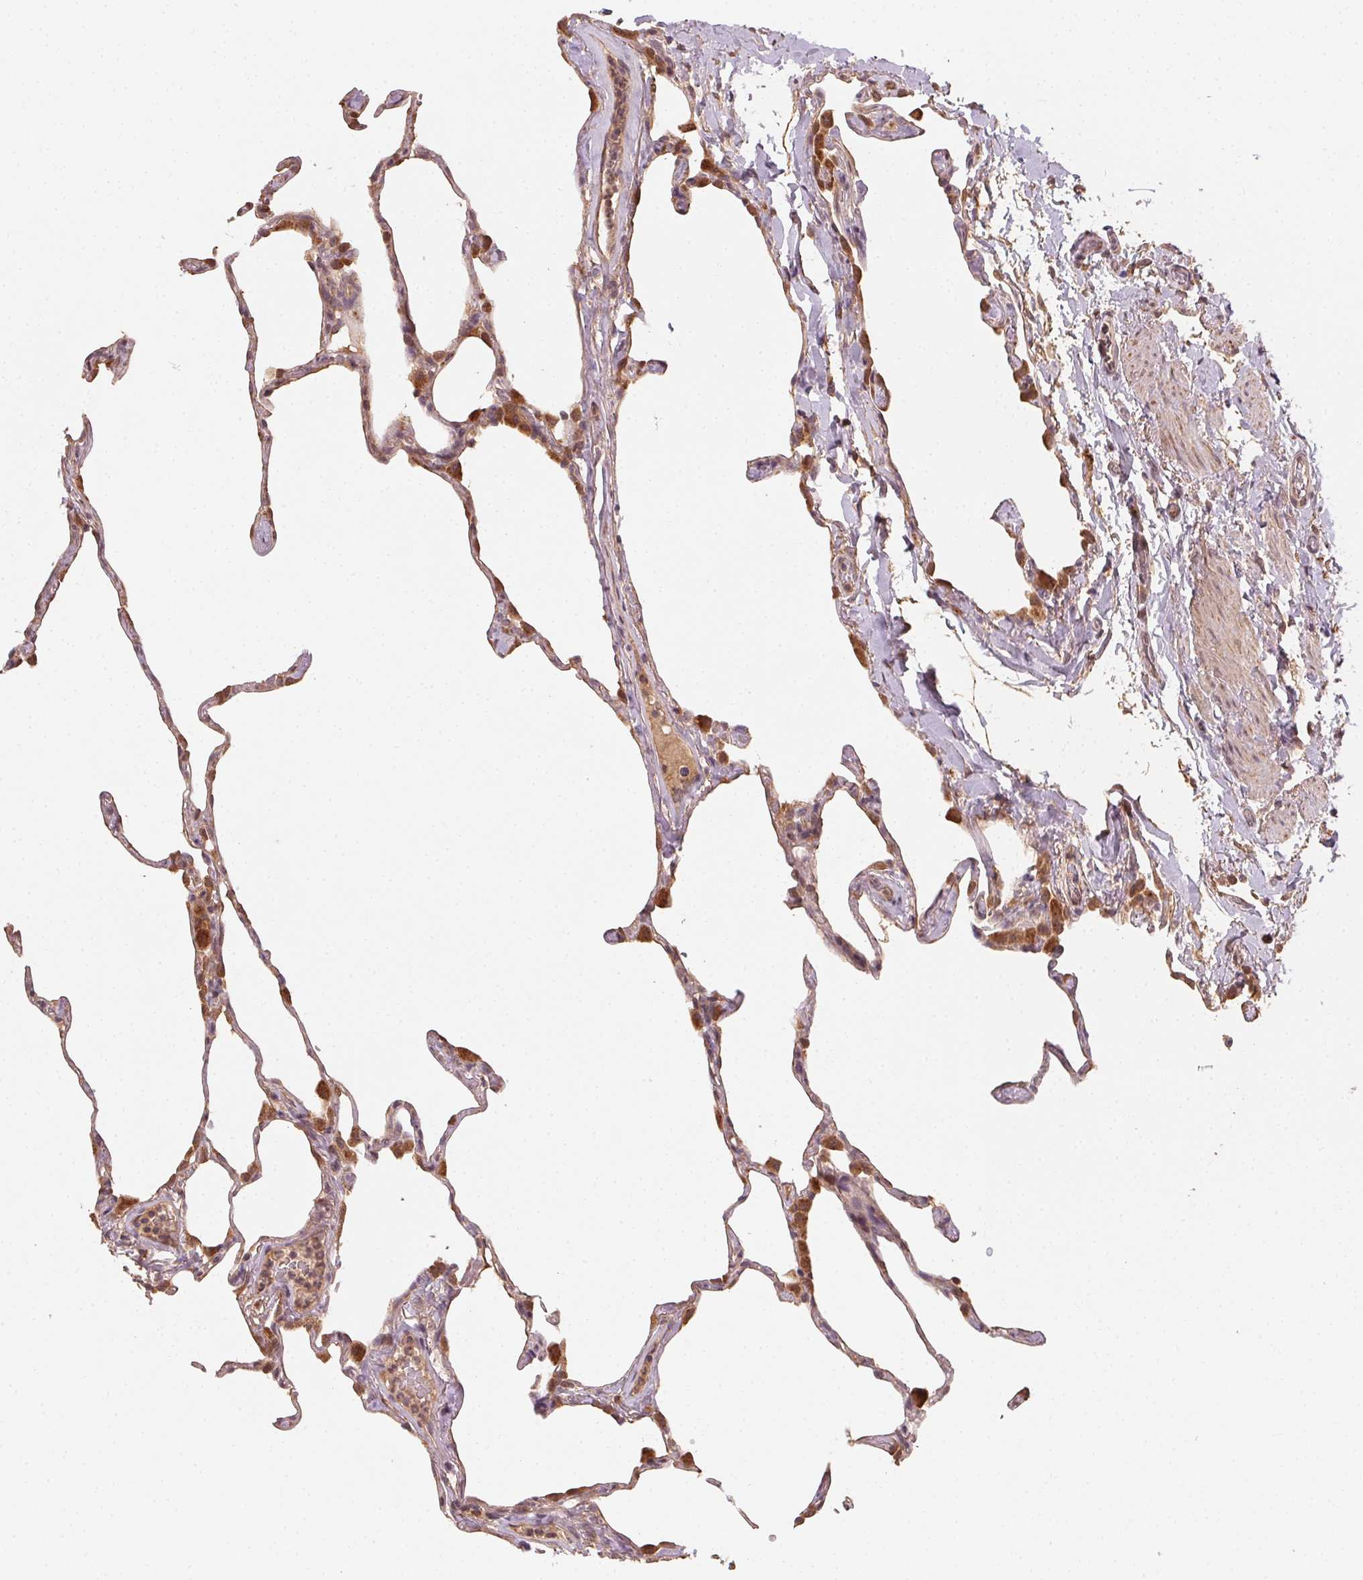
{"staining": {"intensity": "moderate", "quantity": ">75%", "location": "cytoplasmic/membranous"}, "tissue": "lung", "cell_type": "Alveolar cells", "image_type": "normal", "snomed": [{"axis": "morphology", "description": "Normal tissue, NOS"}, {"axis": "topography", "description": "Lung"}], "caption": "Immunohistochemistry histopathology image of unremarkable human lung stained for a protein (brown), which shows medium levels of moderate cytoplasmic/membranous positivity in about >75% of alveolar cells.", "gene": "WBP2", "patient": {"sex": "male", "age": 65}}